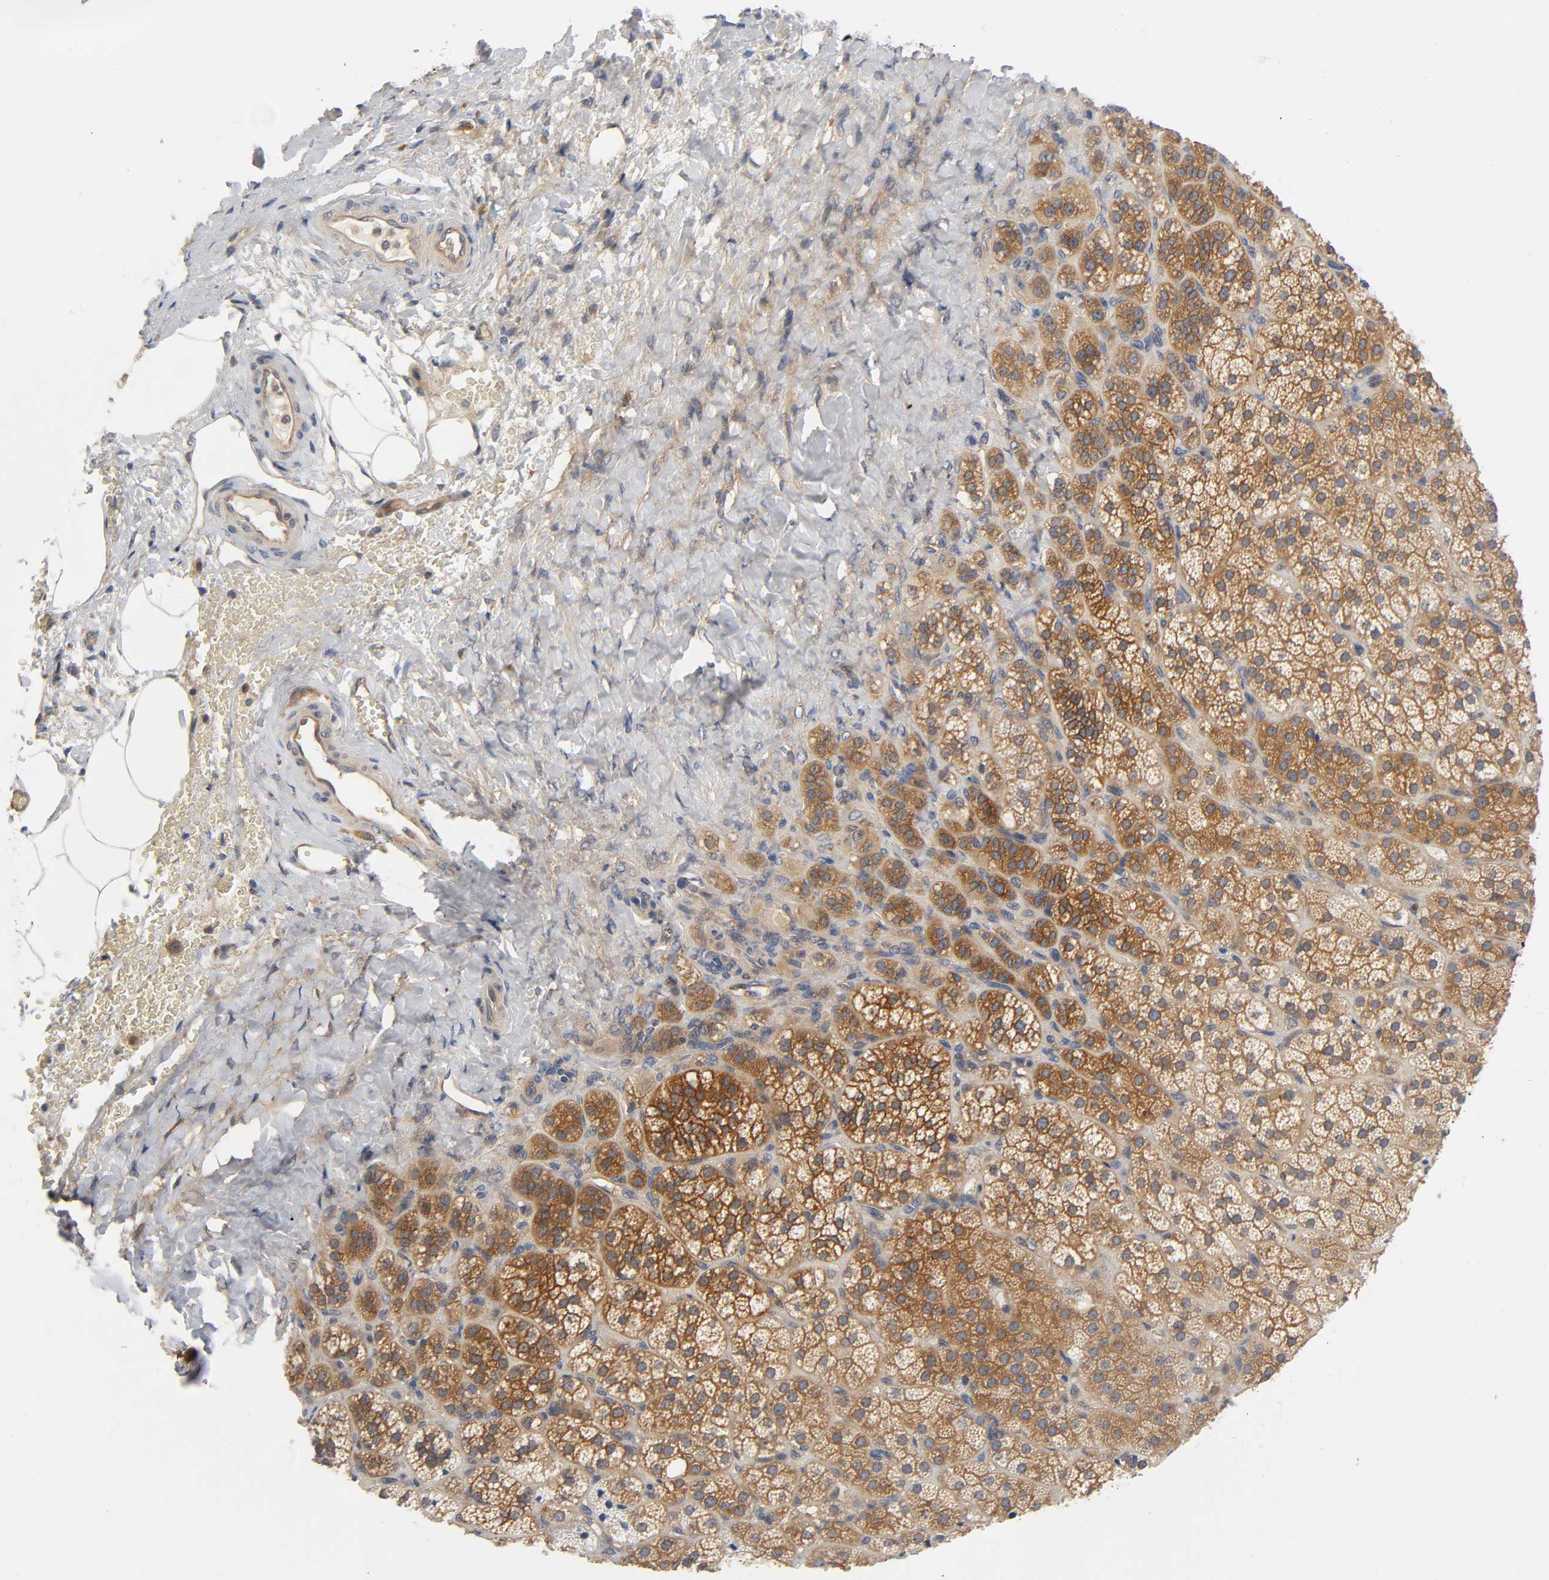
{"staining": {"intensity": "strong", "quantity": ">75%", "location": "cytoplasmic/membranous"}, "tissue": "adrenal gland", "cell_type": "Glandular cells", "image_type": "normal", "snomed": [{"axis": "morphology", "description": "Normal tissue, NOS"}, {"axis": "topography", "description": "Adrenal gland"}], "caption": "A photomicrograph of human adrenal gland stained for a protein demonstrates strong cytoplasmic/membranous brown staining in glandular cells.", "gene": "PRKAB1", "patient": {"sex": "female", "age": 71}}